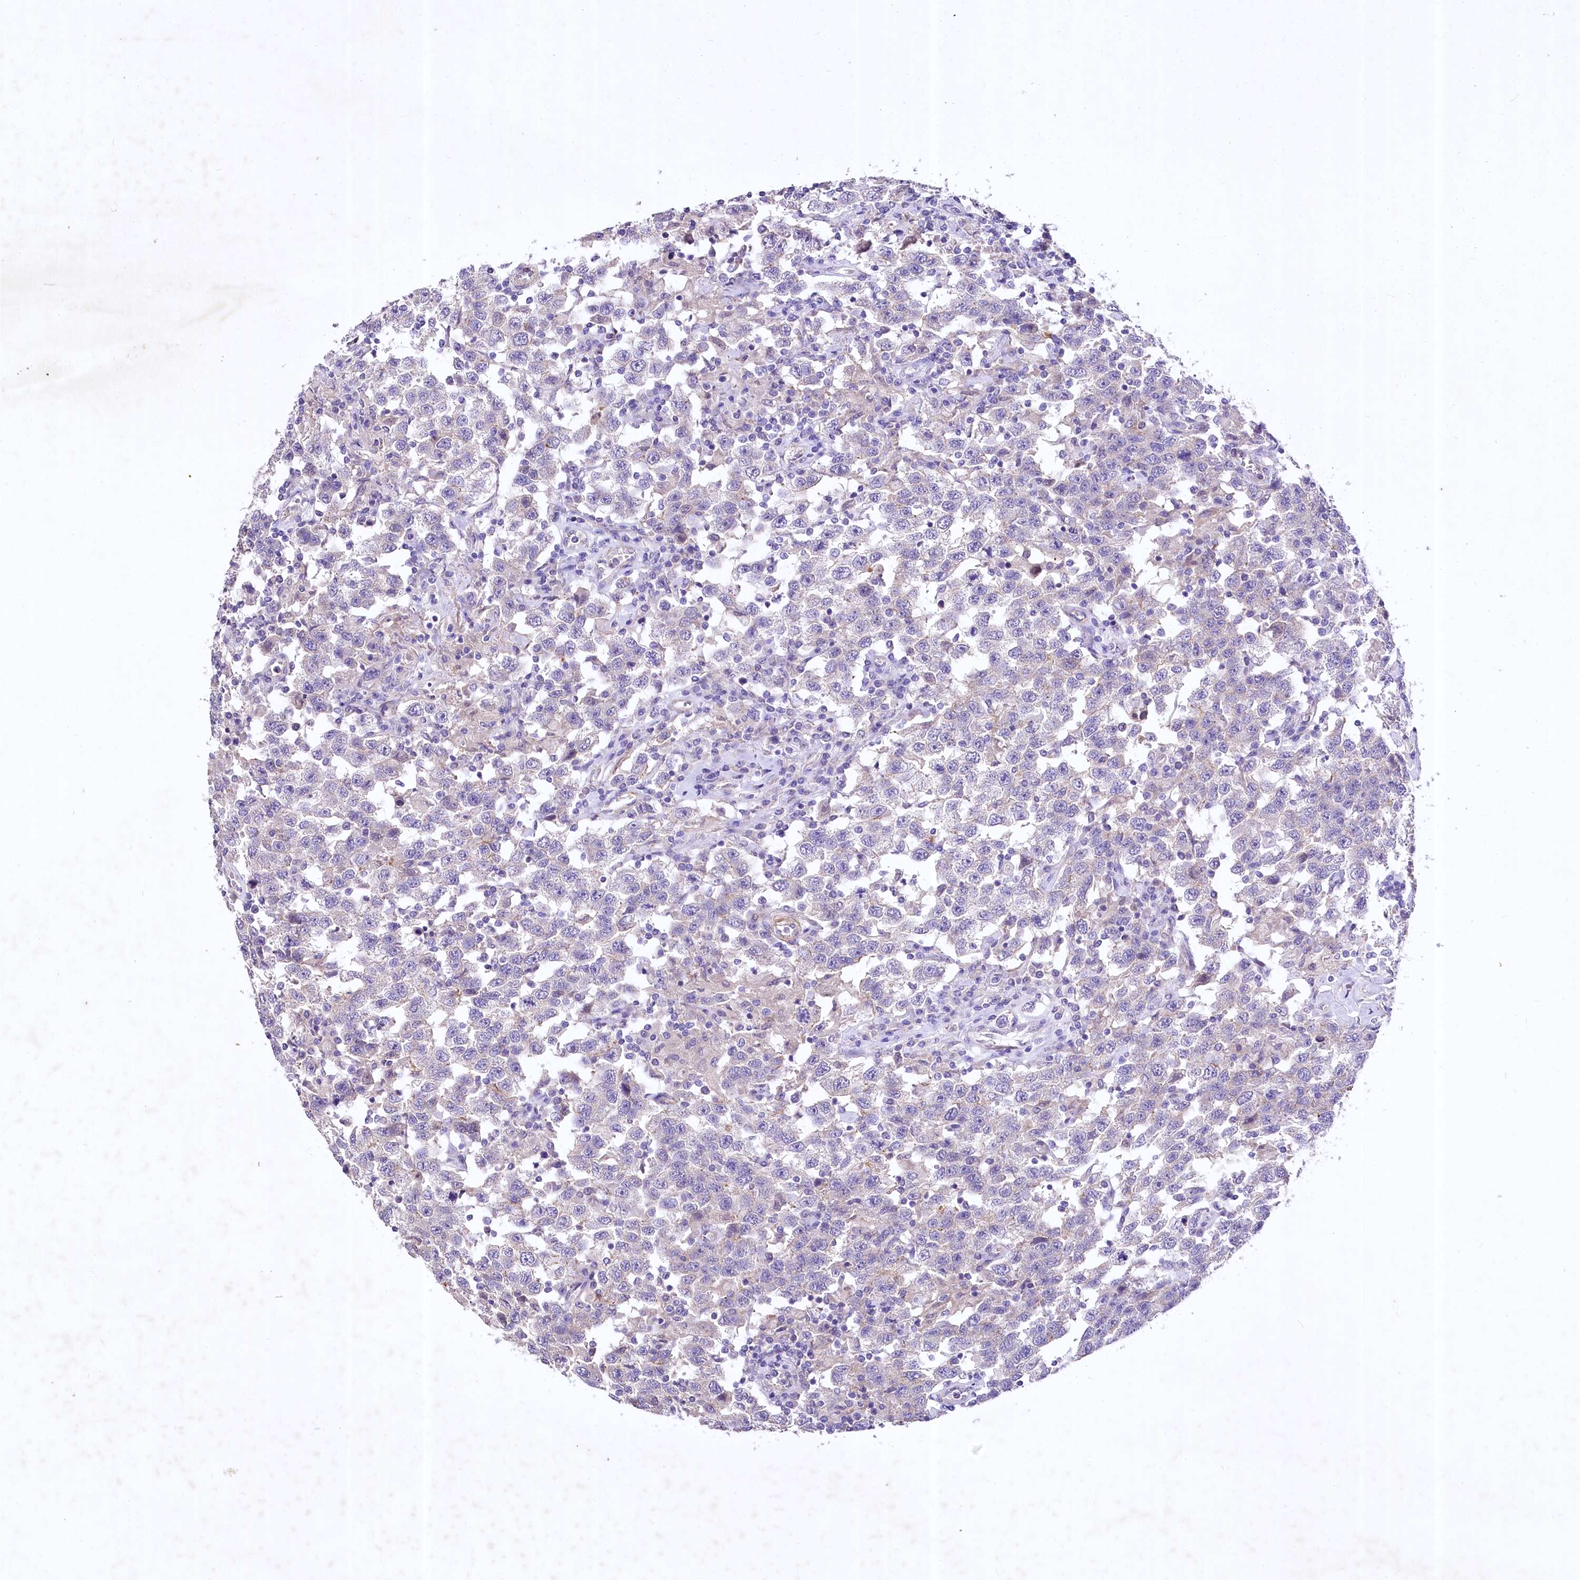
{"staining": {"intensity": "negative", "quantity": "none", "location": "none"}, "tissue": "testis cancer", "cell_type": "Tumor cells", "image_type": "cancer", "snomed": [{"axis": "morphology", "description": "Seminoma, NOS"}, {"axis": "topography", "description": "Testis"}], "caption": "Immunohistochemical staining of testis seminoma shows no significant positivity in tumor cells. (IHC, brightfield microscopy, high magnification).", "gene": "RDH16", "patient": {"sex": "male", "age": 41}}